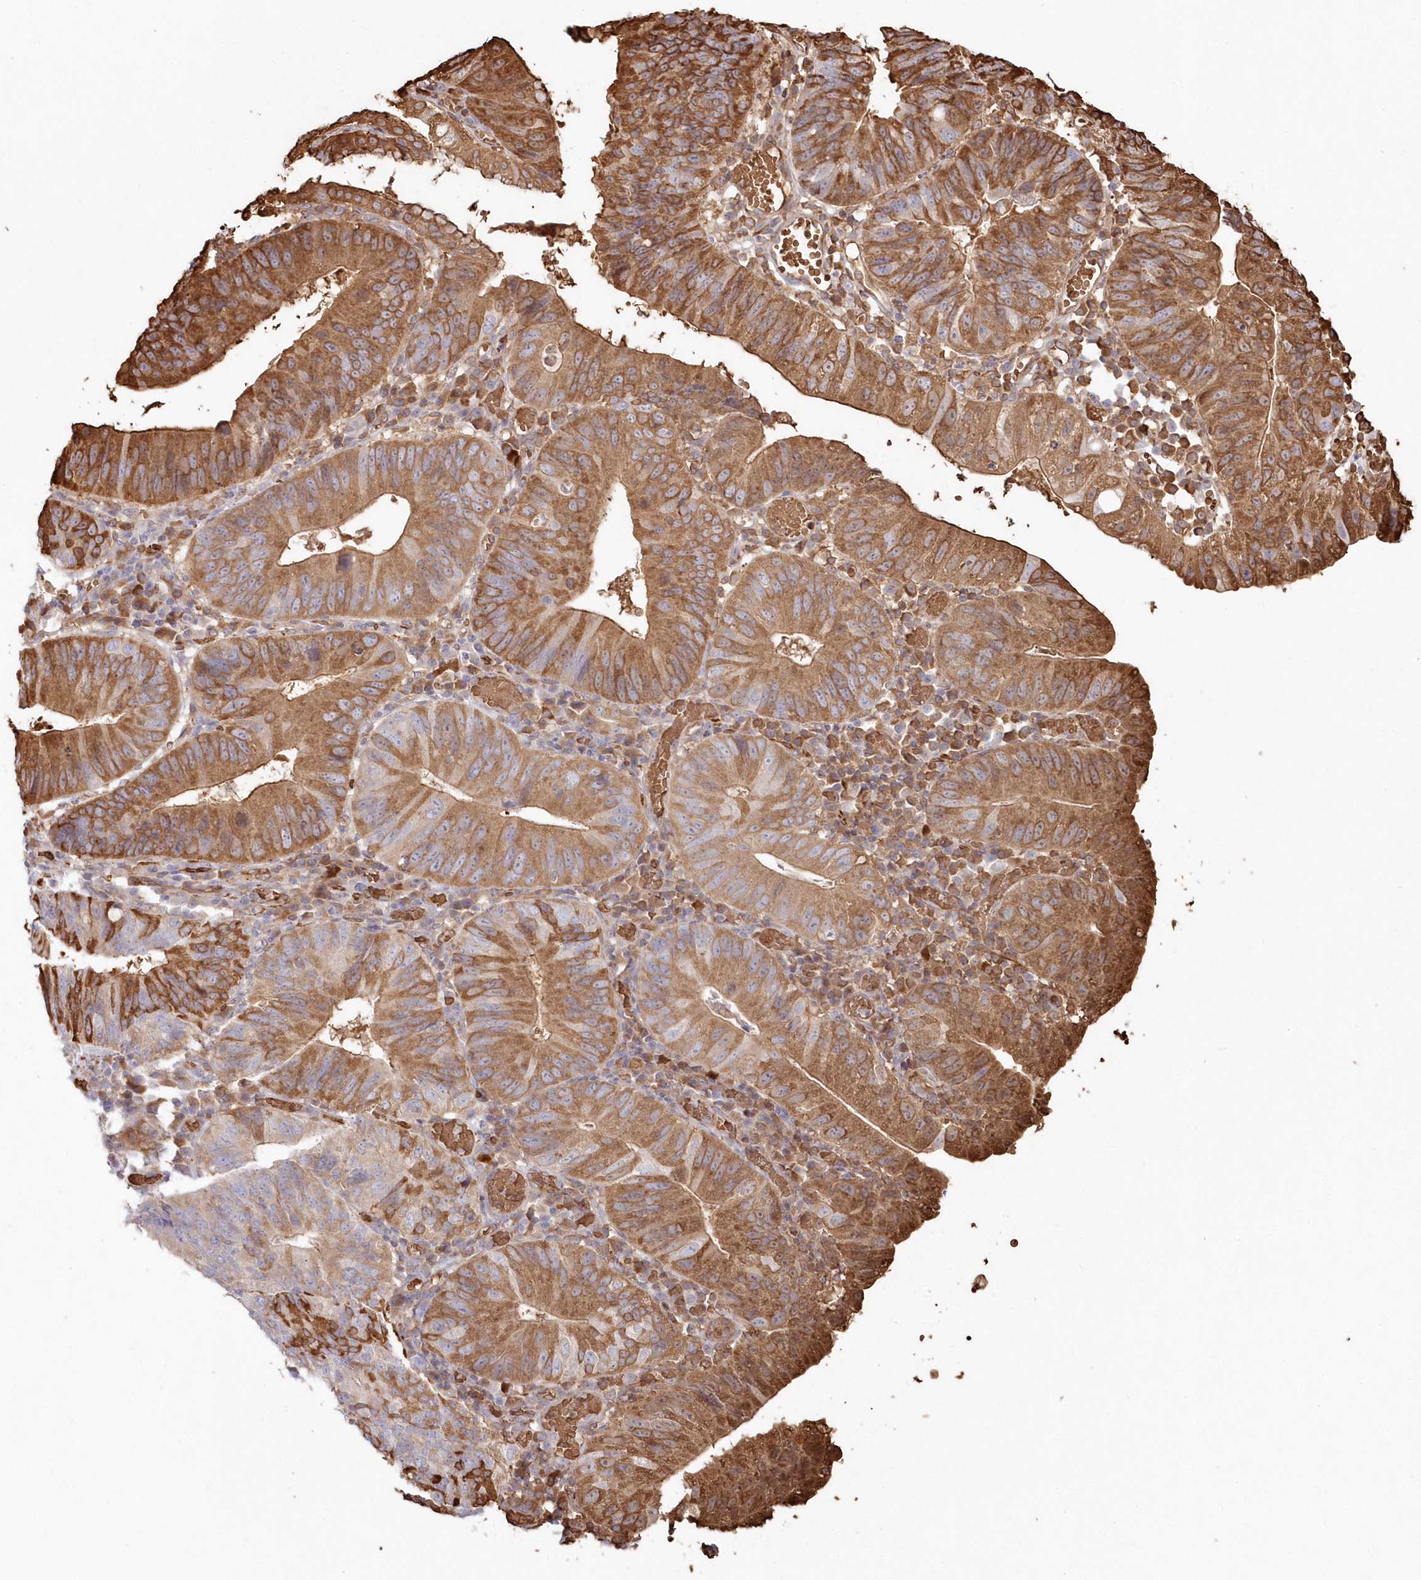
{"staining": {"intensity": "moderate", "quantity": ">75%", "location": "cytoplasmic/membranous"}, "tissue": "stomach cancer", "cell_type": "Tumor cells", "image_type": "cancer", "snomed": [{"axis": "morphology", "description": "Adenocarcinoma, NOS"}, {"axis": "topography", "description": "Stomach"}], "caption": "Adenocarcinoma (stomach) tissue exhibits moderate cytoplasmic/membranous positivity in approximately >75% of tumor cells, visualized by immunohistochemistry.", "gene": "SERINC1", "patient": {"sex": "male", "age": 59}}